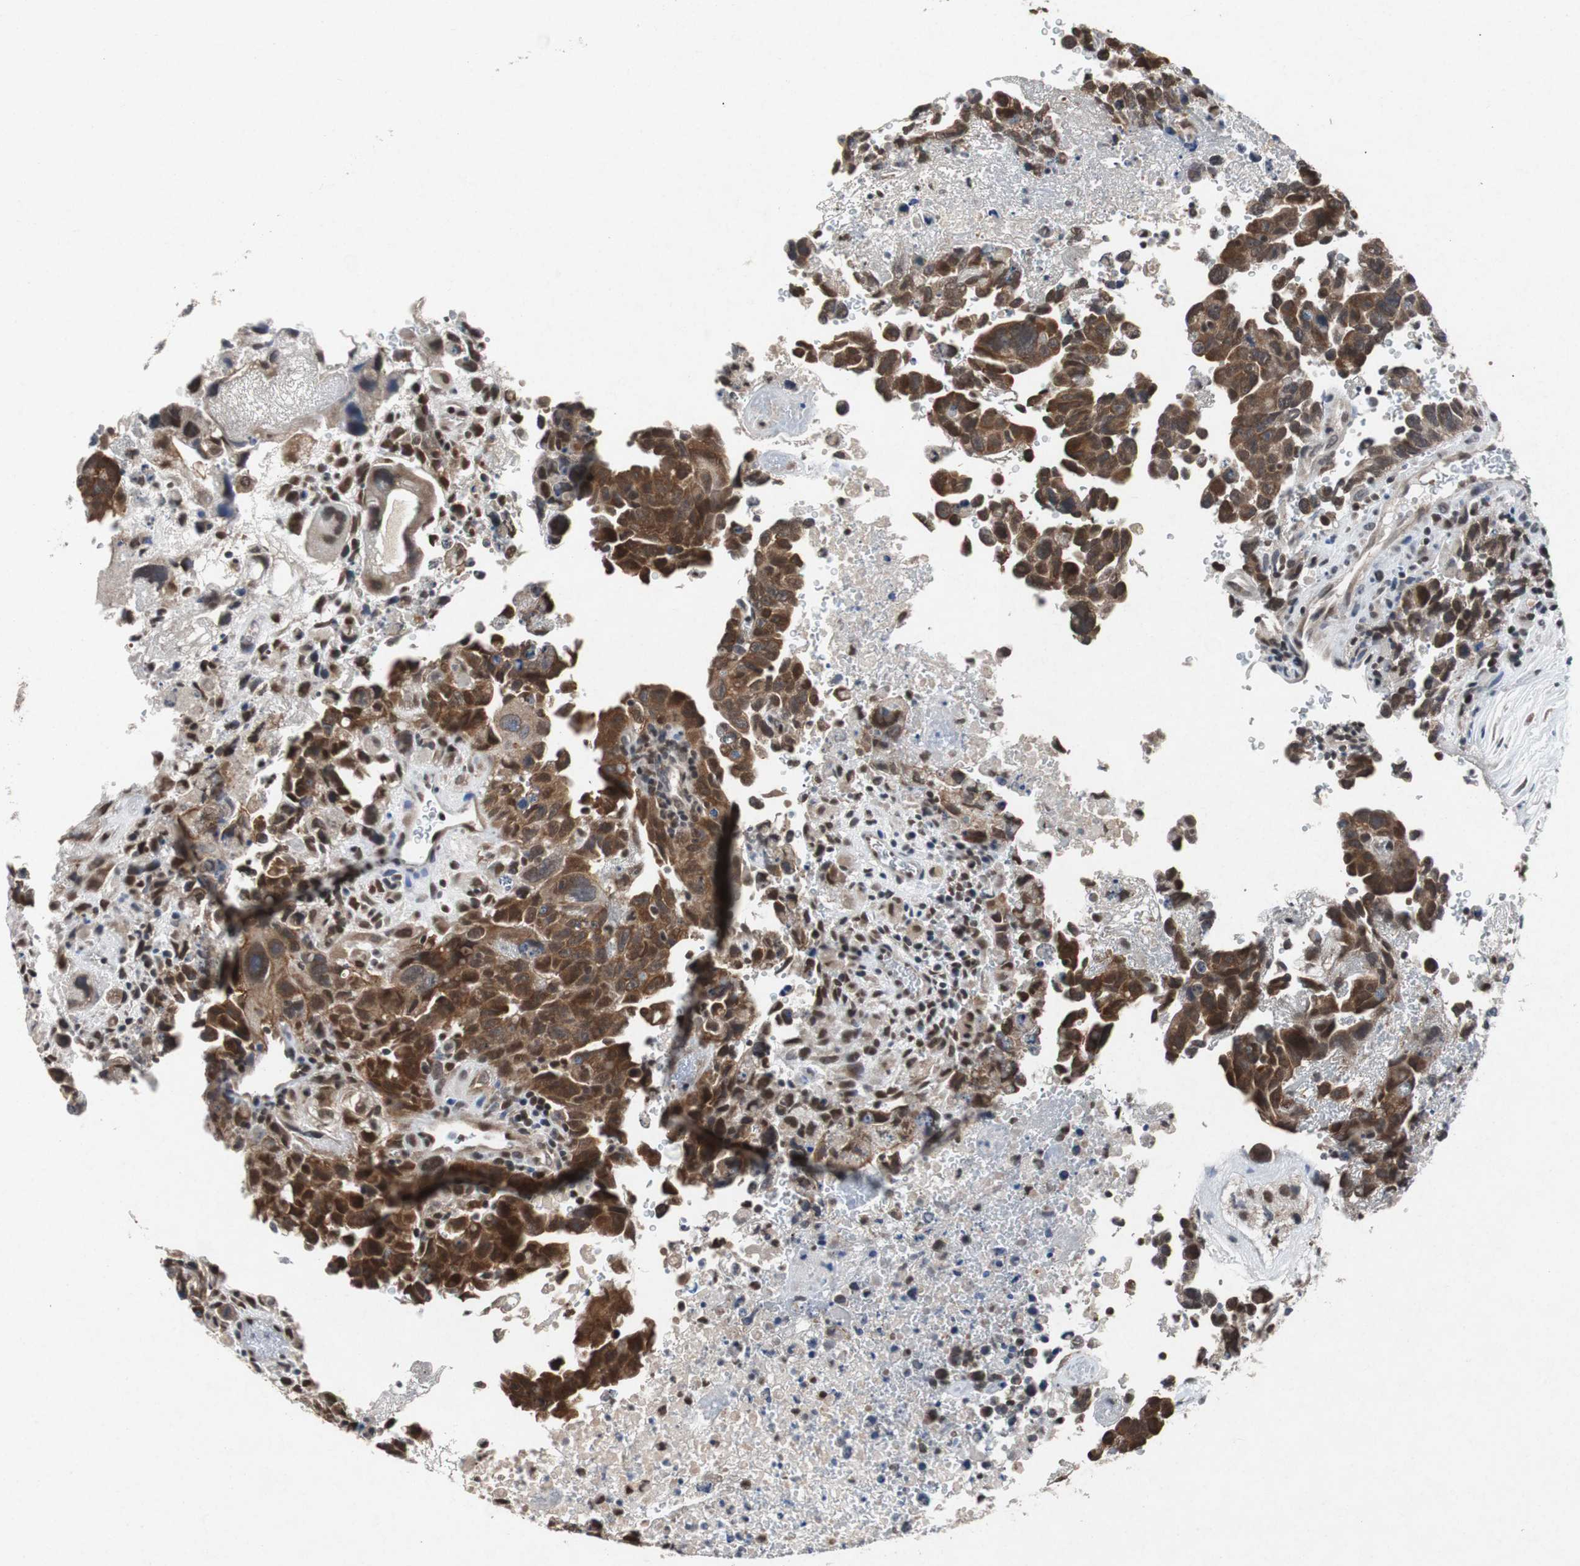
{"staining": {"intensity": "strong", "quantity": ">75%", "location": "cytoplasmic/membranous"}, "tissue": "testis cancer", "cell_type": "Tumor cells", "image_type": "cancer", "snomed": [{"axis": "morphology", "description": "Carcinoma, Embryonal, NOS"}, {"axis": "topography", "description": "Testis"}], "caption": "Approximately >75% of tumor cells in embryonal carcinoma (testis) exhibit strong cytoplasmic/membranous protein positivity as visualized by brown immunohistochemical staining.", "gene": "TP63", "patient": {"sex": "male", "age": 28}}